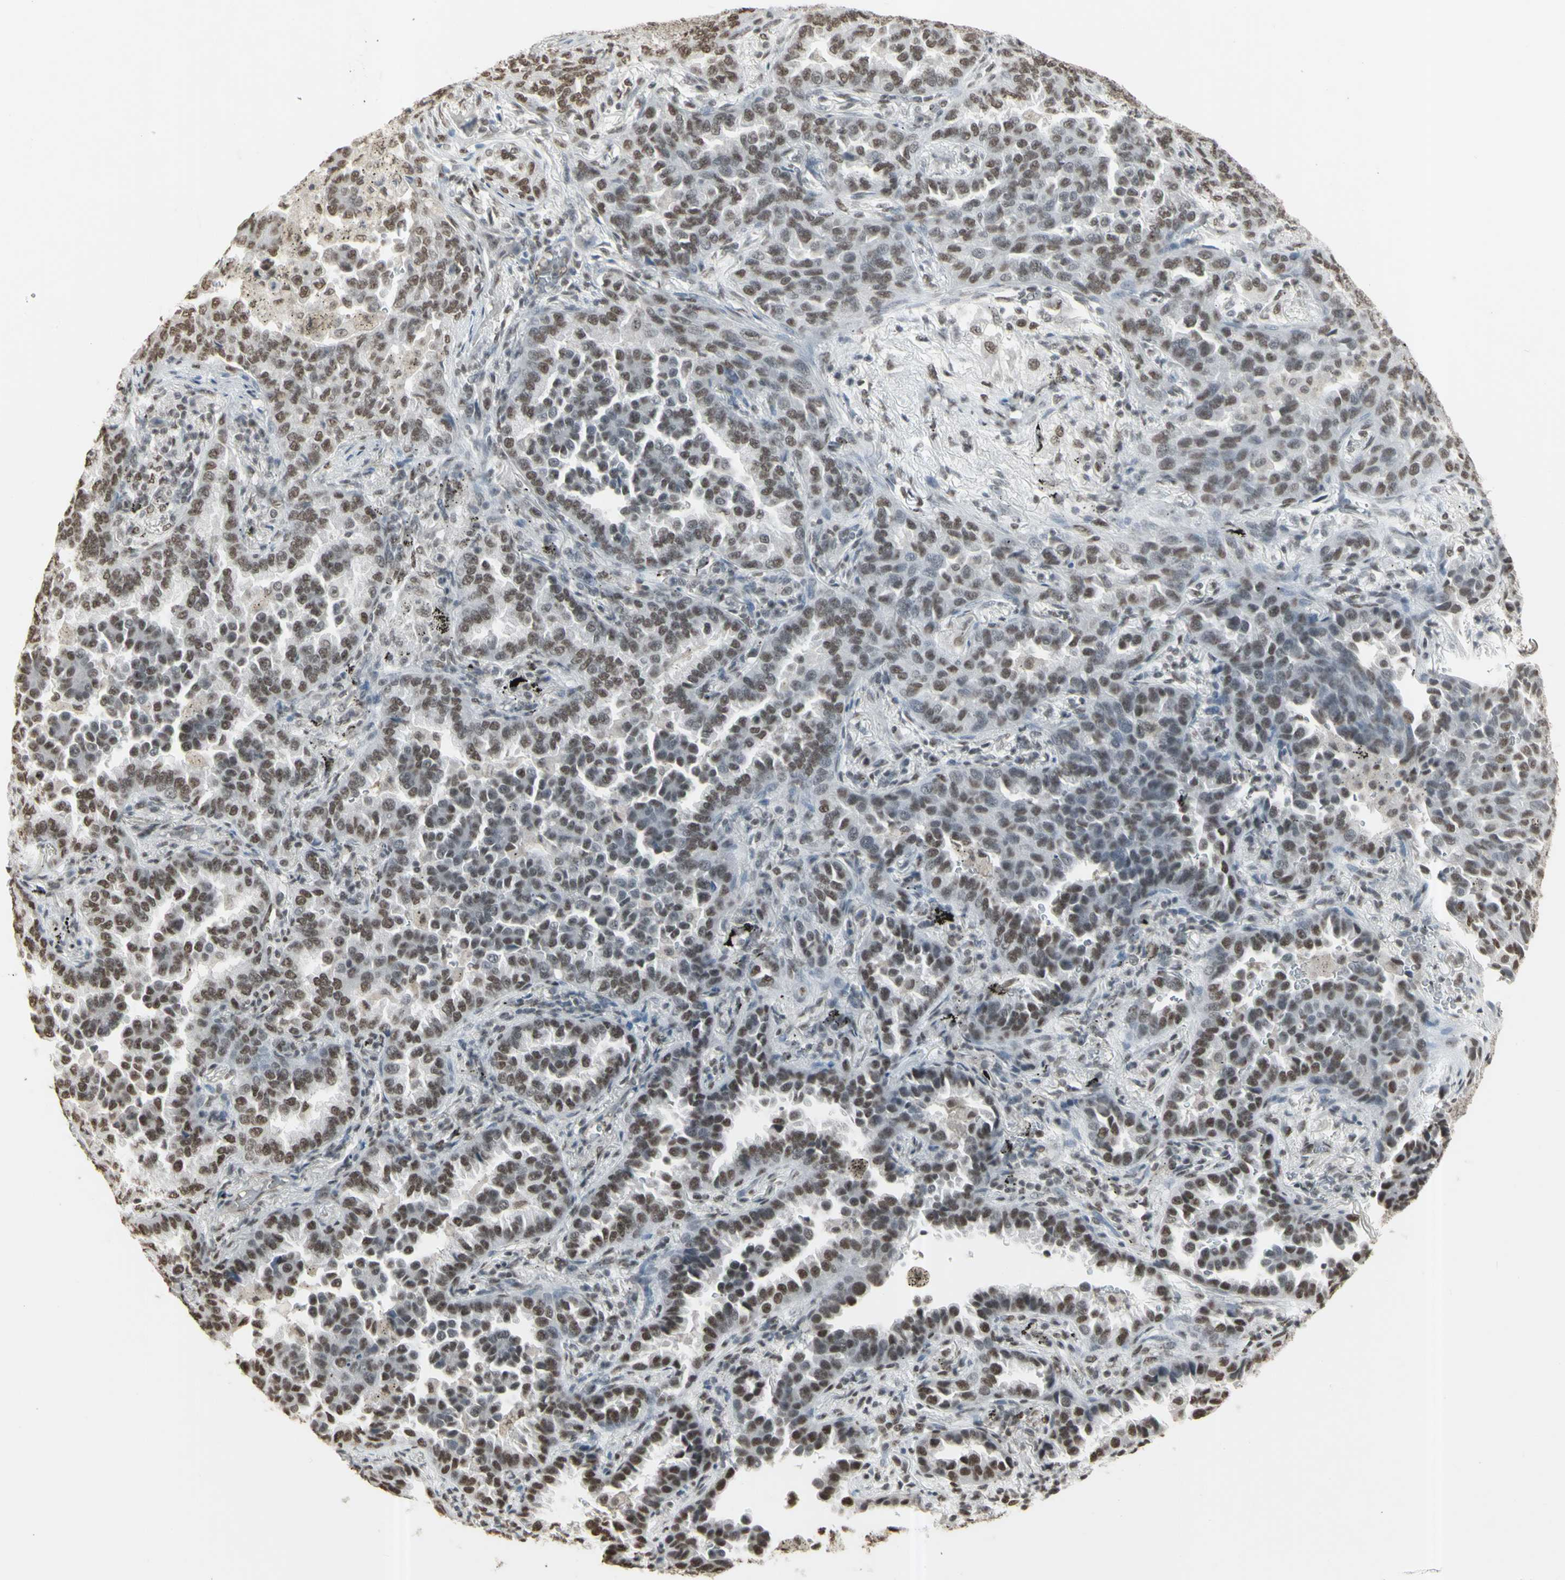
{"staining": {"intensity": "moderate", "quantity": ">75%", "location": "nuclear"}, "tissue": "lung cancer", "cell_type": "Tumor cells", "image_type": "cancer", "snomed": [{"axis": "morphology", "description": "Normal tissue, NOS"}, {"axis": "morphology", "description": "Adenocarcinoma, NOS"}, {"axis": "topography", "description": "Lung"}], "caption": "High-magnification brightfield microscopy of lung cancer stained with DAB (brown) and counterstained with hematoxylin (blue). tumor cells exhibit moderate nuclear expression is identified in about>75% of cells.", "gene": "TRIM28", "patient": {"sex": "male", "age": 59}}